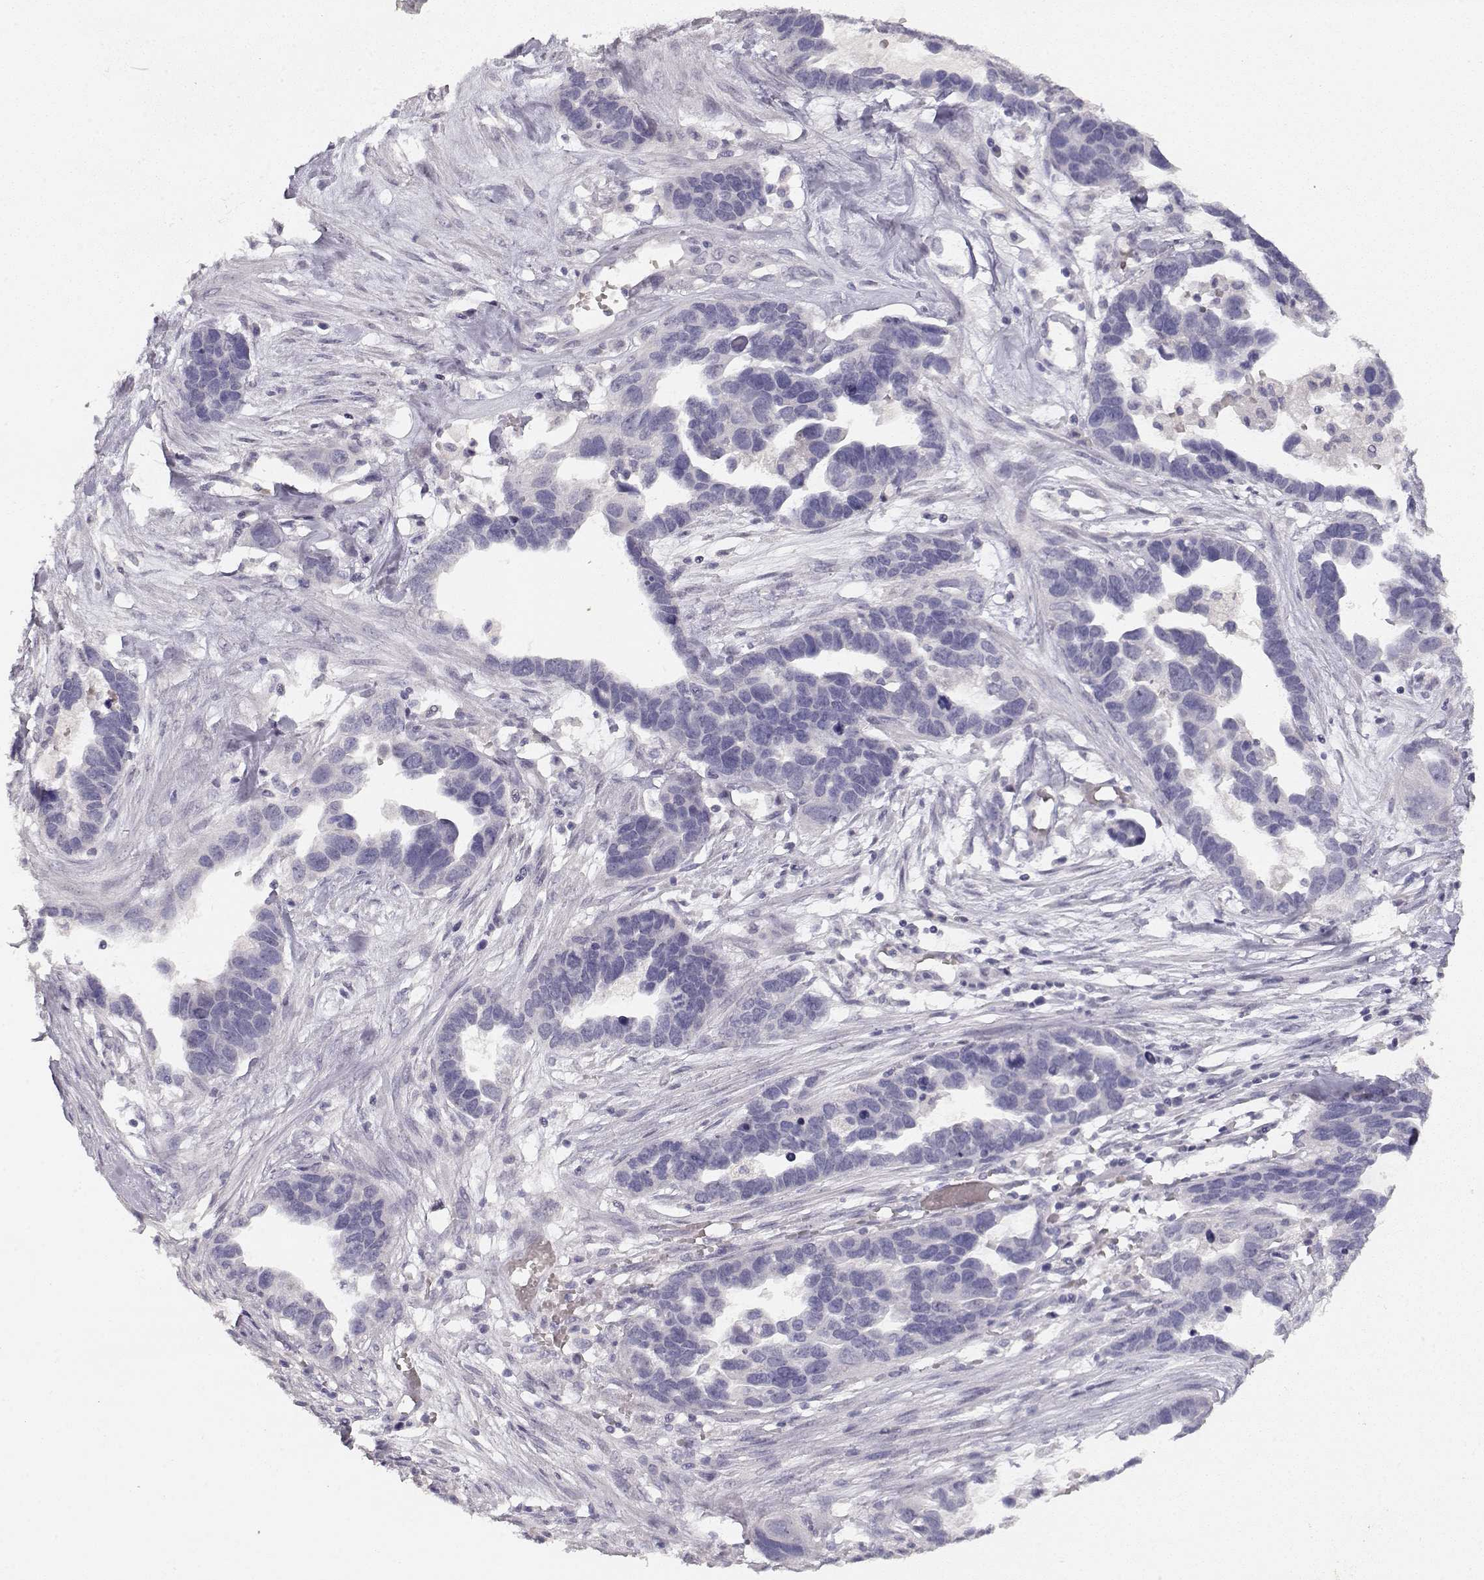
{"staining": {"intensity": "negative", "quantity": "none", "location": "none"}, "tissue": "ovarian cancer", "cell_type": "Tumor cells", "image_type": "cancer", "snomed": [{"axis": "morphology", "description": "Cystadenocarcinoma, serous, NOS"}, {"axis": "topography", "description": "Ovary"}], "caption": "DAB immunohistochemical staining of ovarian cancer shows no significant staining in tumor cells.", "gene": "TPH2", "patient": {"sex": "female", "age": 54}}